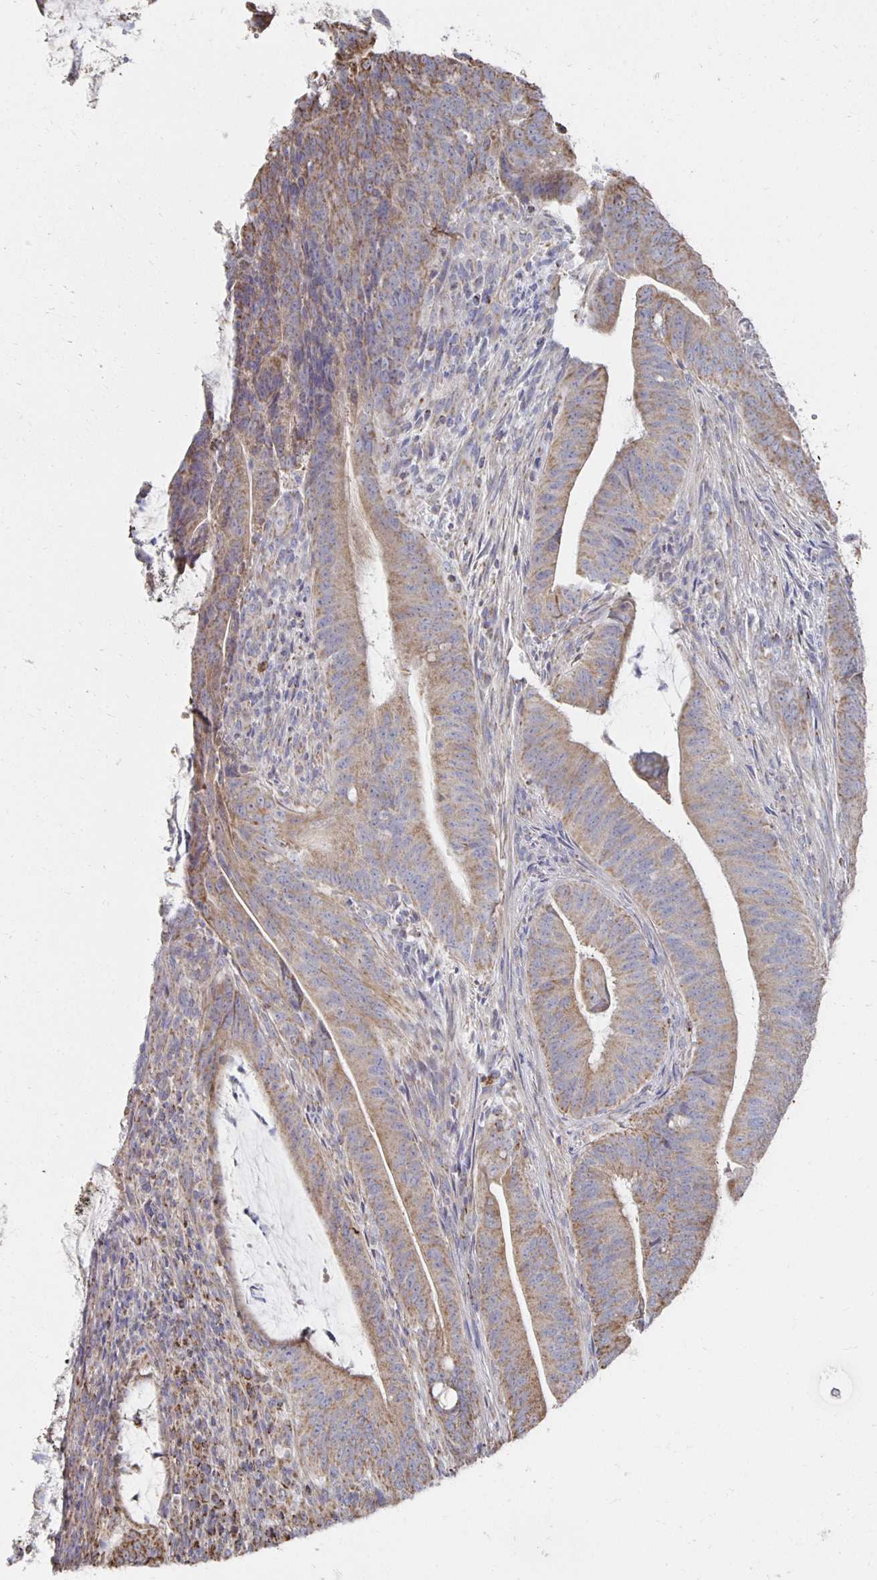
{"staining": {"intensity": "moderate", "quantity": ">75%", "location": "cytoplasmic/membranous"}, "tissue": "colorectal cancer", "cell_type": "Tumor cells", "image_type": "cancer", "snomed": [{"axis": "morphology", "description": "Adenocarcinoma, NOS"}, {"axis": "topography", "description": "Colon"}], "caption": "IHC (DAB (3,3'-diaminobenzidine)) staining of human colorectal cancer demonstrates moderate cytoplasmic/membranous protein expression in approximately >75% of tumor cells.", "gene": "NKX2-8", "patient": {"sex": "female", "age": 43}}